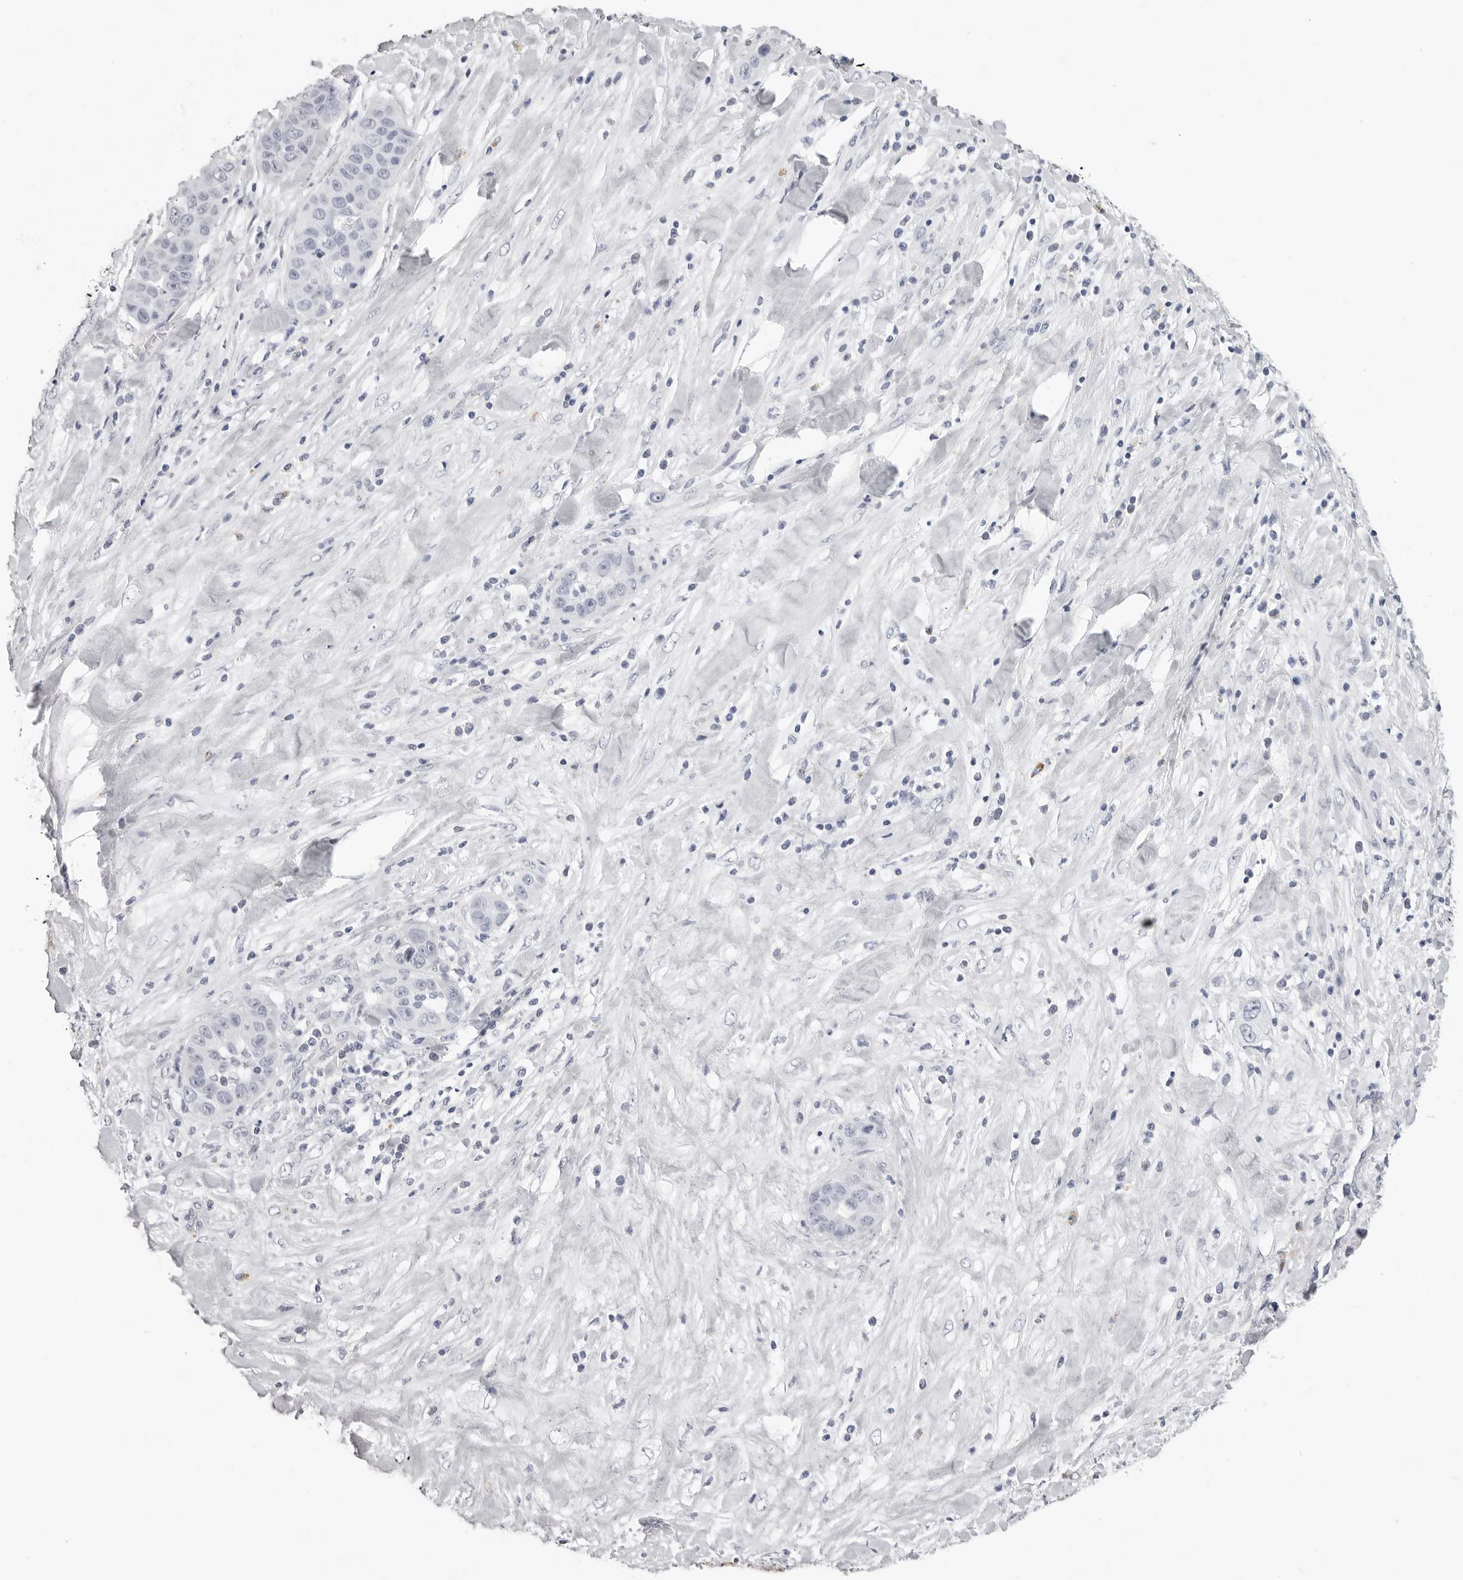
{"staining": {"intensity": "negative", "quantity": "none", "location": "none"}, "tissue": "liver cancer", "cell_type": "Tumor cells", "image_type": "cancer", "snomed": [{"axis": "morphology", "description": "Cholangiocarcinoma"}, {"axis": "topography", "description": "Liver"}], "caption": "This is a histopathology image of immunohistochemistry staining of liver cholangiocarcinoma, which shows no positivity in tumor cells. The staining is performed using DAB brown chromogen with nuclei counter-stained in using hematoxylin.", "gene": "LGALS4", "patient": {"sex": "female", "age": 52}}